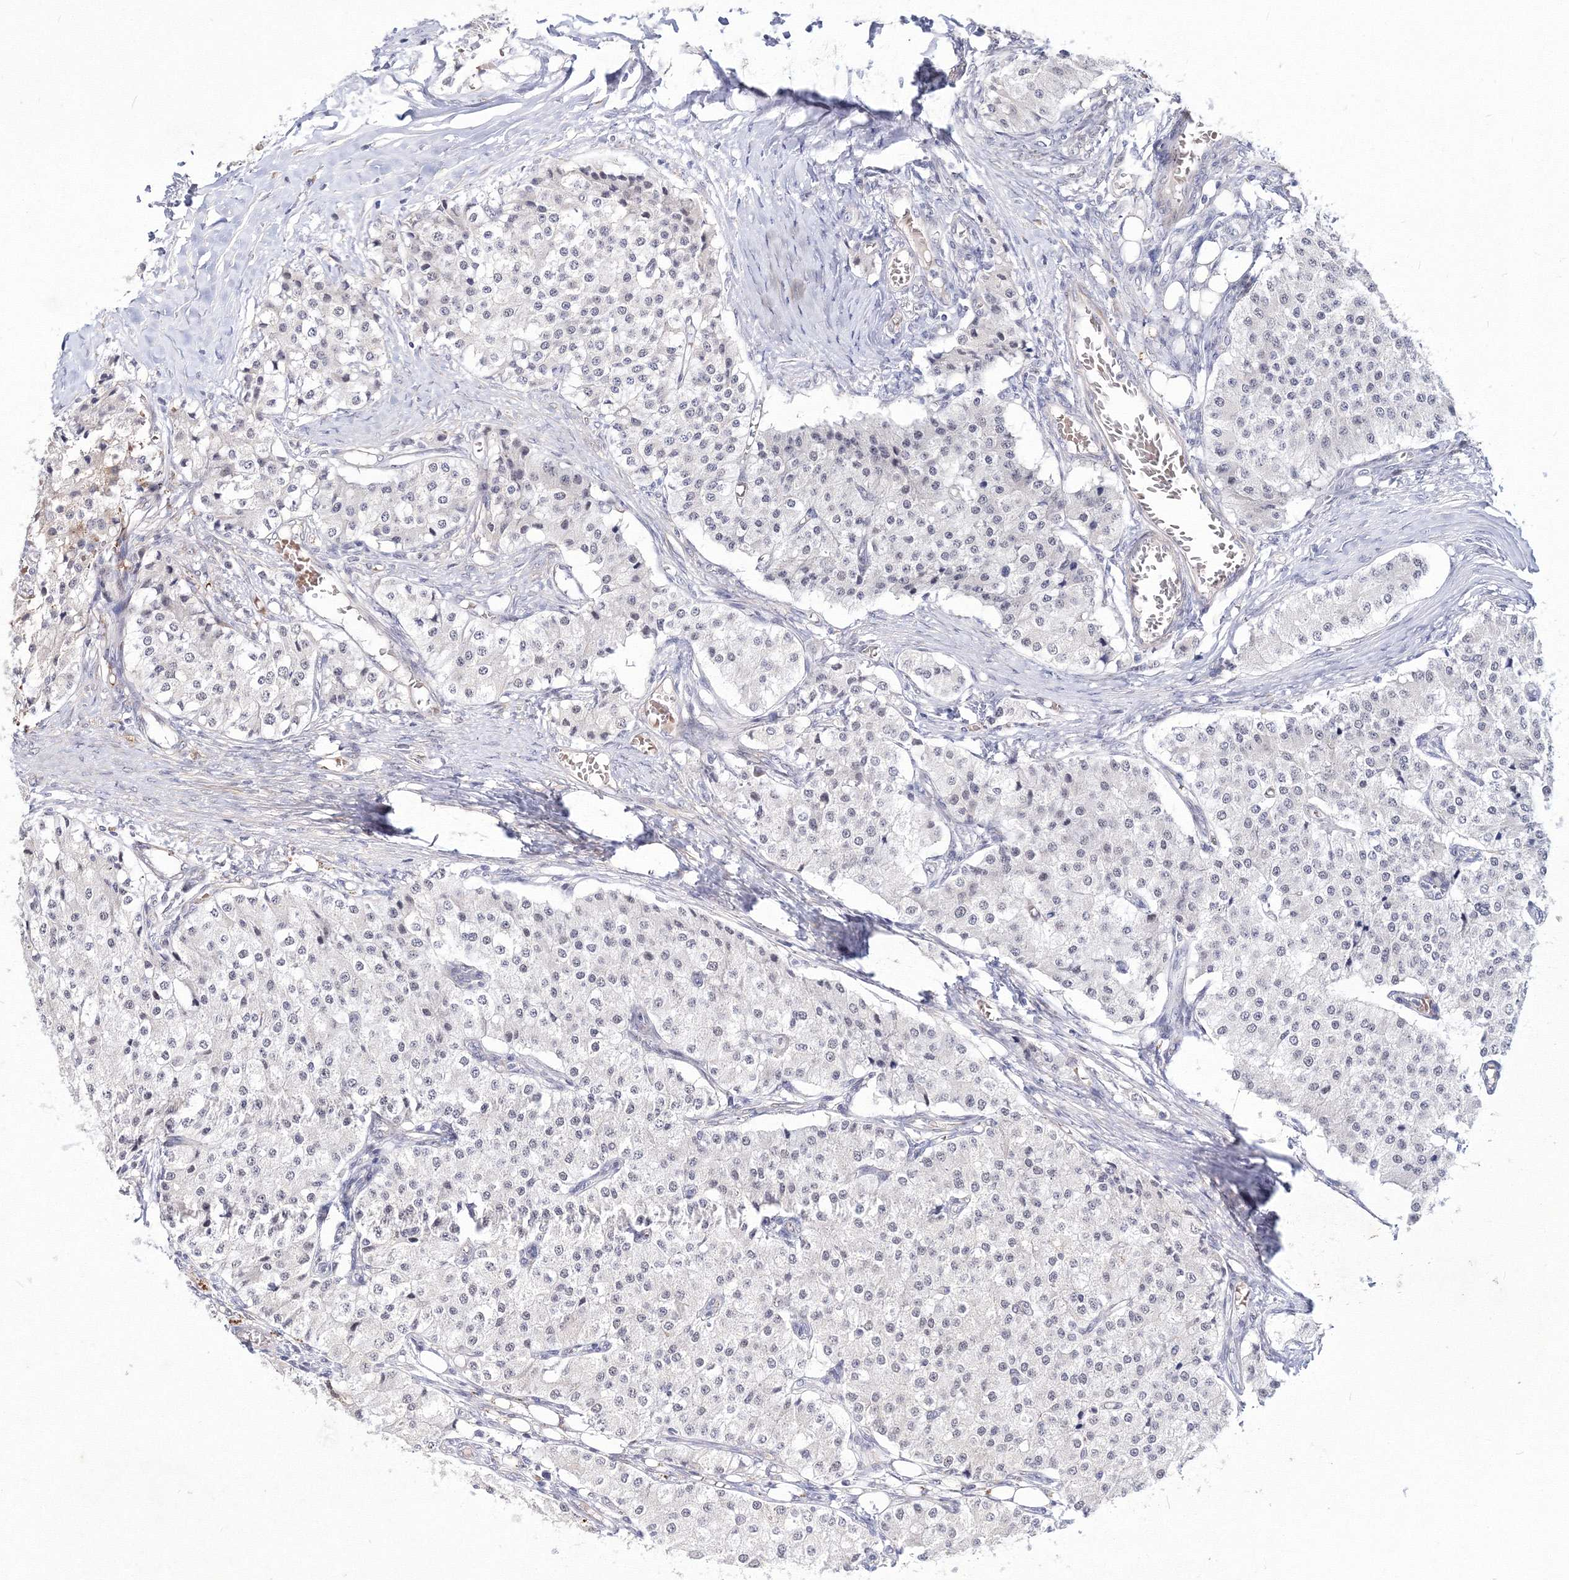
{"staining": {"intensity": "negative", "quantity": "none", "location": "none"}, "tissue": "carcinoid", "cell_type": "Tumor cells", "image_type": "cancer", "snomed": [{"axis": "morphology", "description": "Carcinoid, malignant, NOS"}, {"axis": "topography", "description": "Colon"}], "caption": "High magnification brightfield microscopy of carcinoid stained with DAB (brown) and counterstained with hematoxylin (blue): tumor cells show no significant expression.", "gene": "C11orf52", "patient": {"sex": "female", "age": 52}}